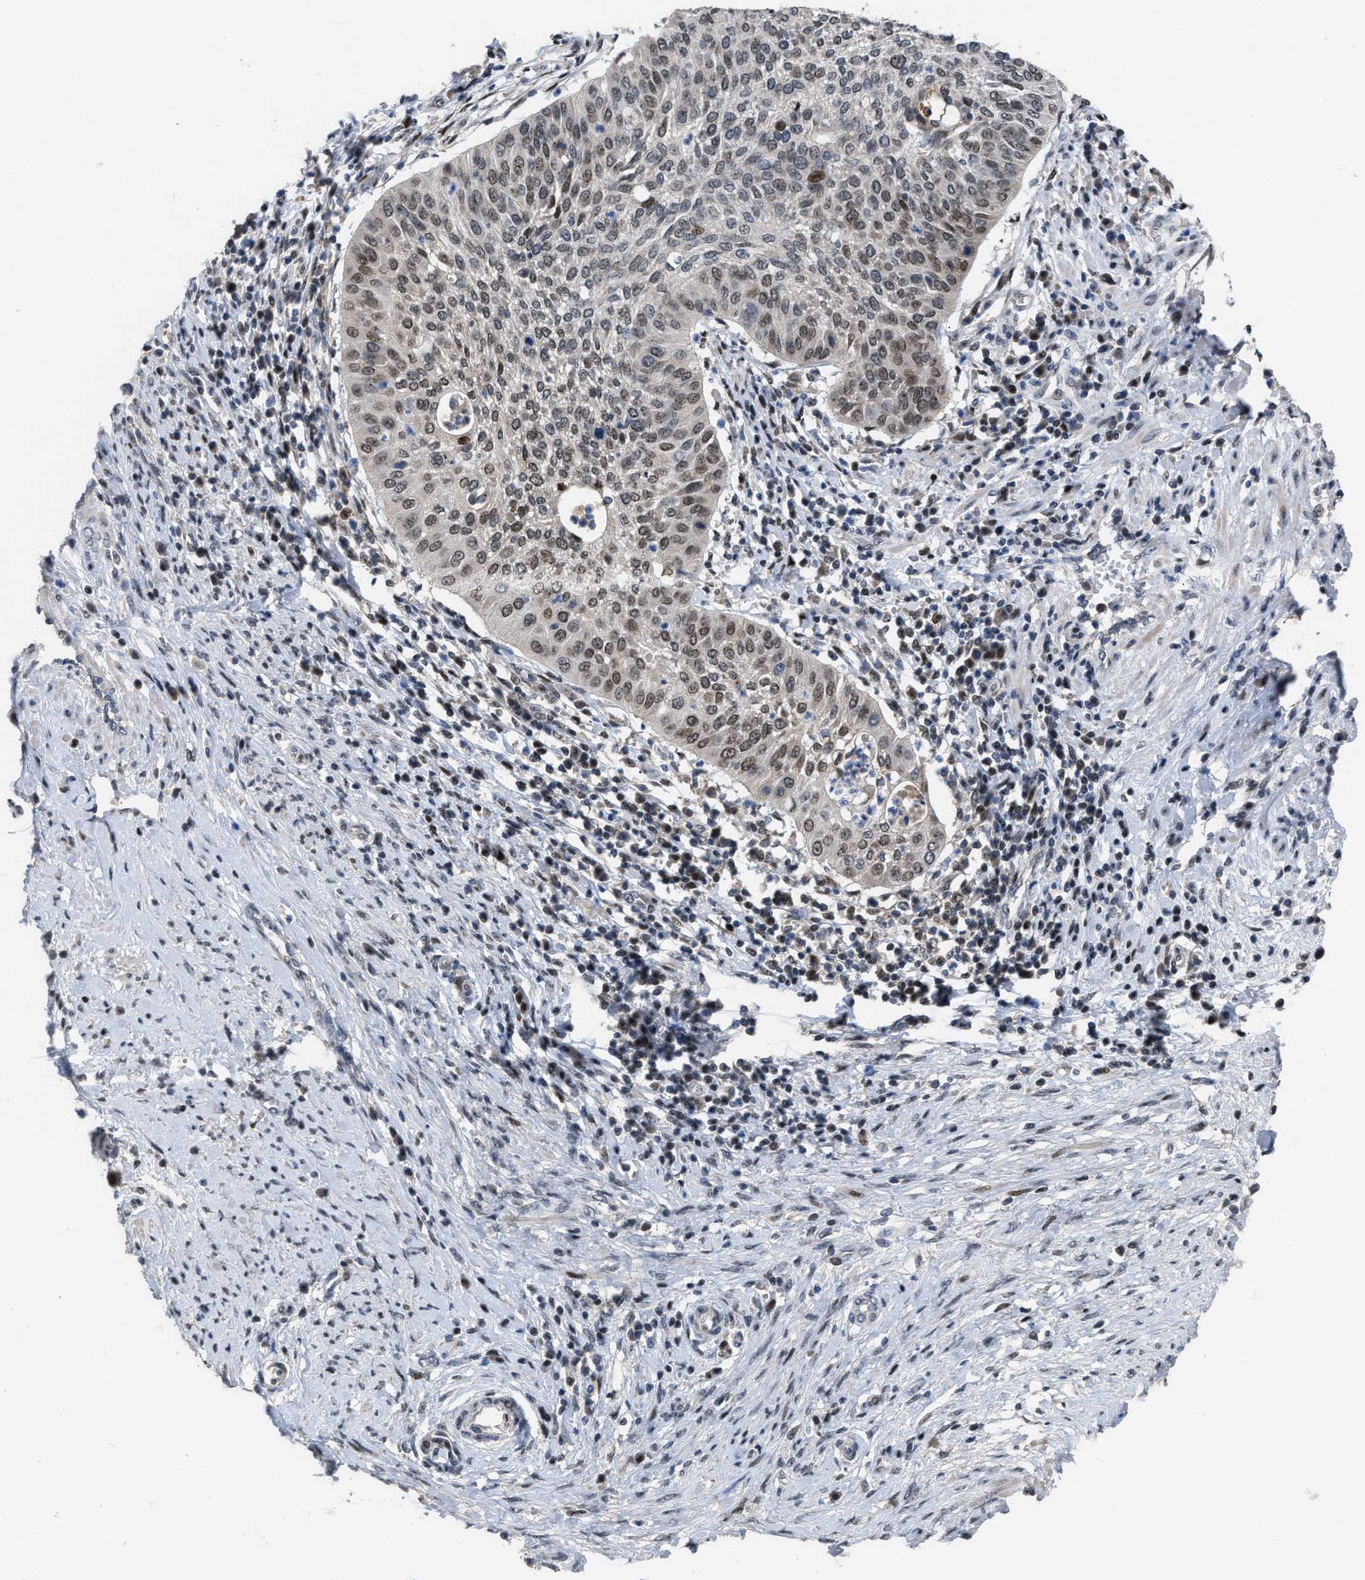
{"staining": {"intensity": "weak", "quantity": ">75%", "location": "nuclear"}, "tissue": "cervical cancer", "cell_type": "Tumor cells", "image_type": "cancer", "snomed": [{"axis": "morphology", "description": "Normal tissue, NOS"}, {"axis": "morphology", "description": "Squamous cell carcinoma, NOS"}, {"axis": "topography", "description": "Cervix"}], "caption": "The histopathology image exhibits a brown stain indicating the presence of a protein in the nuclear of tumor cells in squamous cell carcinoma (cervical). The staining was performed using DAB to visualize the protein expression in brown, while the nuclei were stained in blue with hematoxylin (Magnification: 20x).", "gene": "SETDB1", "patient": {"sex": "female", "age": 39}}